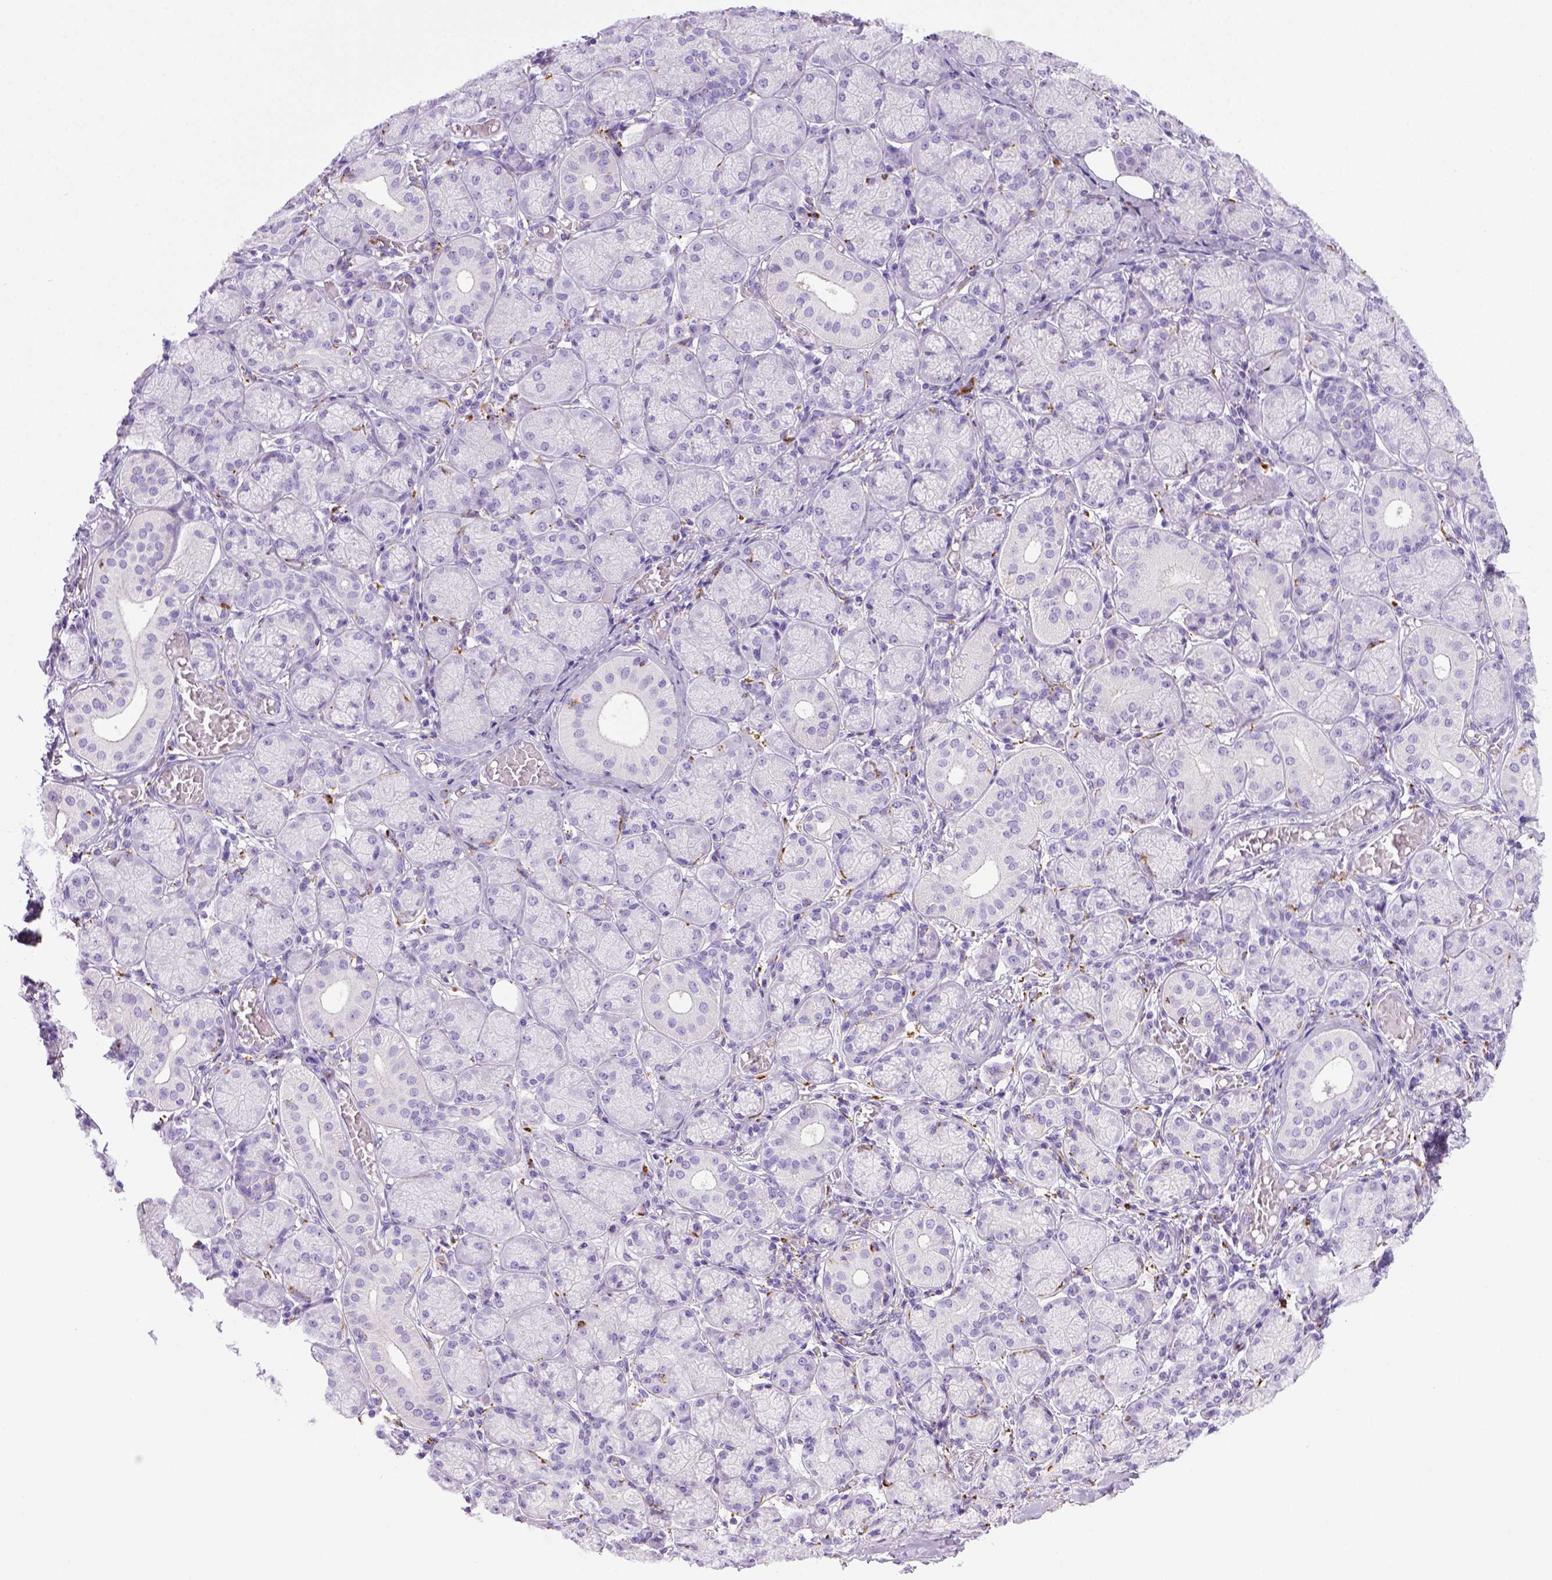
{"staining": {"intensity": "negative", "quantity": "none", "location": "none"}, "tissue": "salivary gland", "cell_type": "Glandular cells", "image_type": "normal", "snomed": [{"axis": "morphology", "description": "Normal tissue, NOS"}, {"axis": "topography", "description": "Salivary gland"}, {"axis": "topography", "description": "Peripheral nerve tissue"}], "caption": "A high-resolution image shows IHC staining of unremarkable salivary gland, which demonstrates no significant staining in glandular cells. (DAB IHC with hematoxylin counter stain).", "gene": "CD68", "patient": {"sex": "female", "age": 24}}